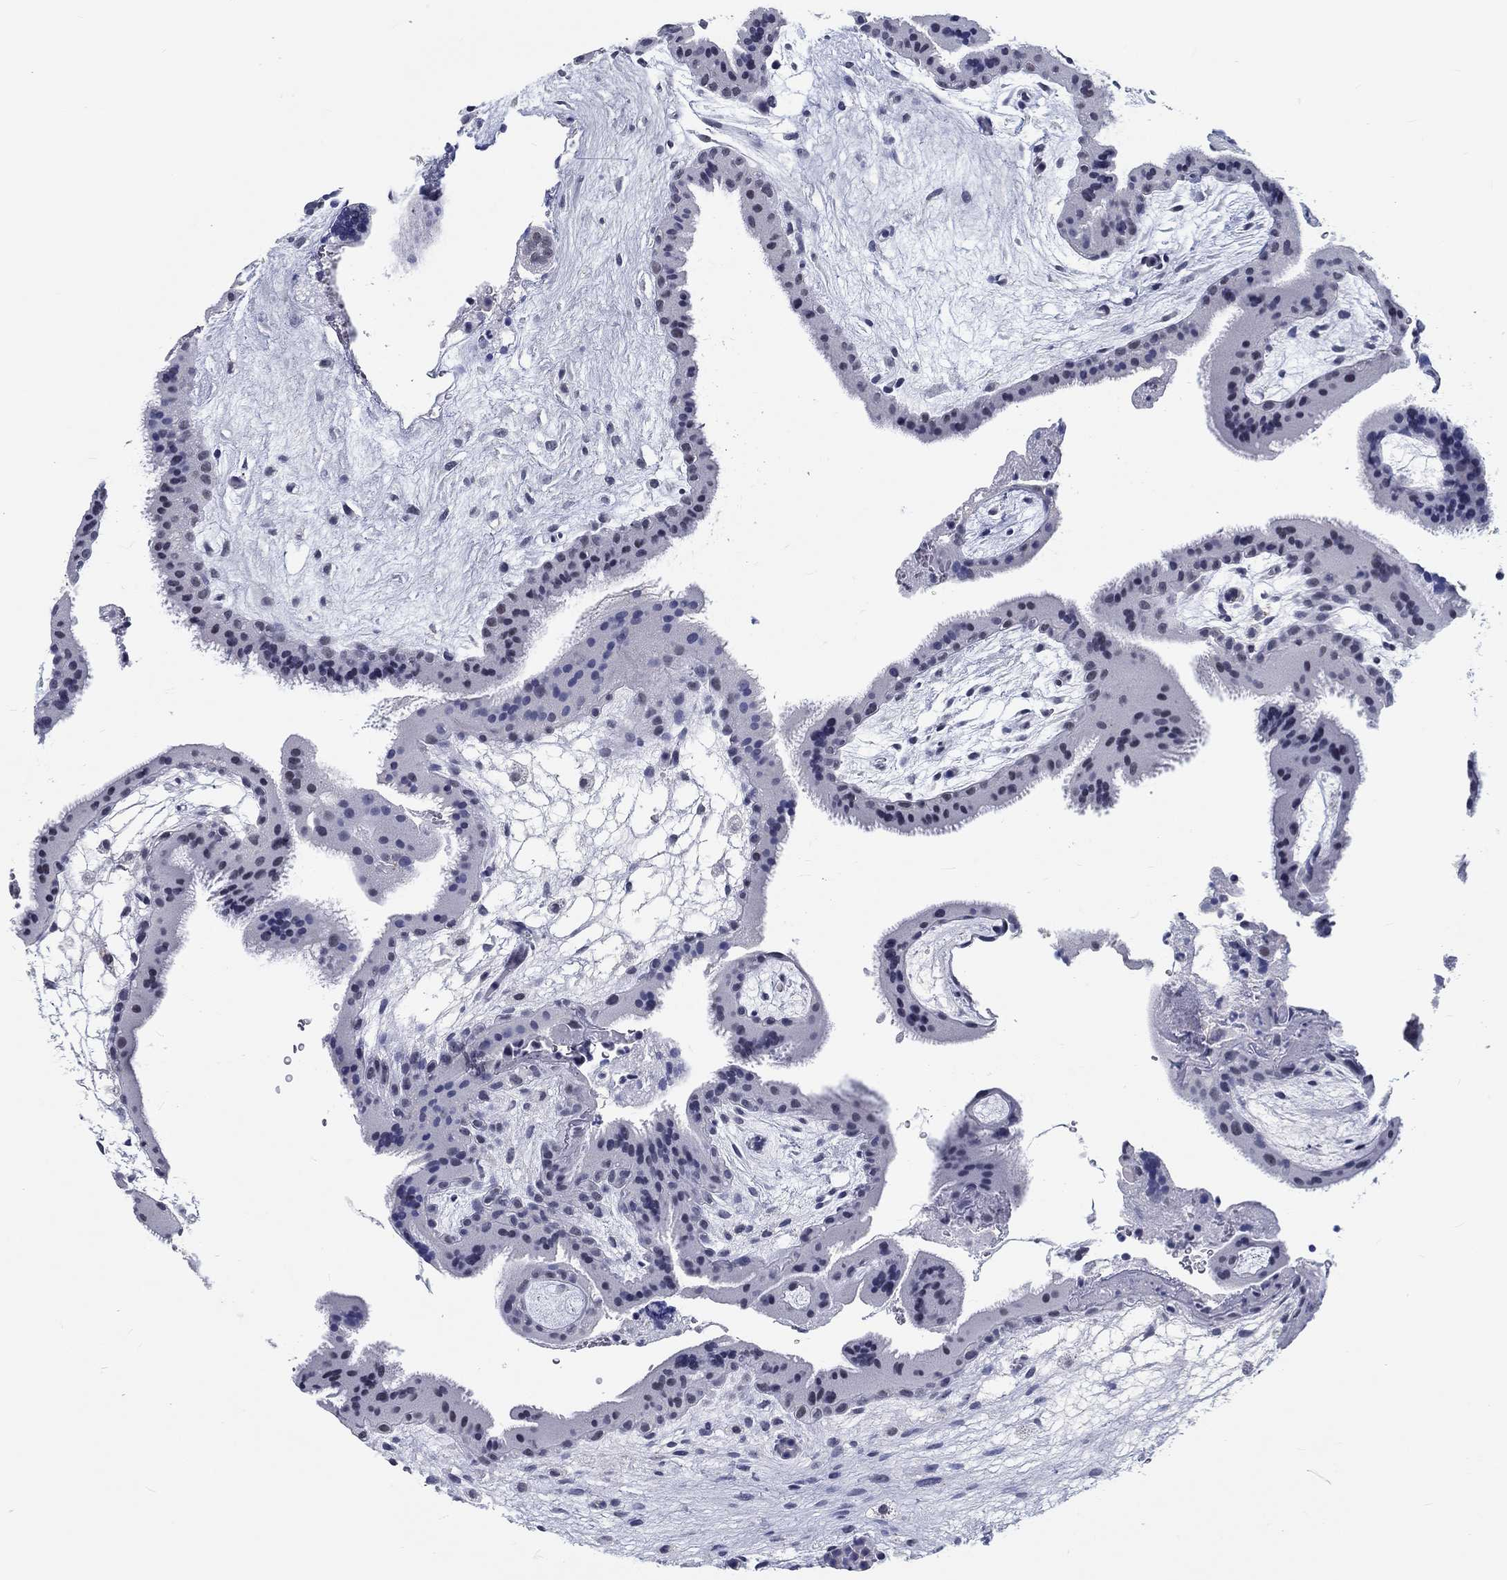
{"staining": {"intensity": "negative", "quantity": "none", "location": "none"}, "tissue": "placenta", "cell_type": "Decidual cells", "image_type": "normal", "snomed": [{"axis": "morphology", "description": "Normal tissue, NOS"}, {"axis": "topography", "description": "Placenta"}], "caption": "Decidual cells are negative for protein expression in benign human placenta.", "gene": "GRIN1", "patient": {"sex": "female", "age": 19}}